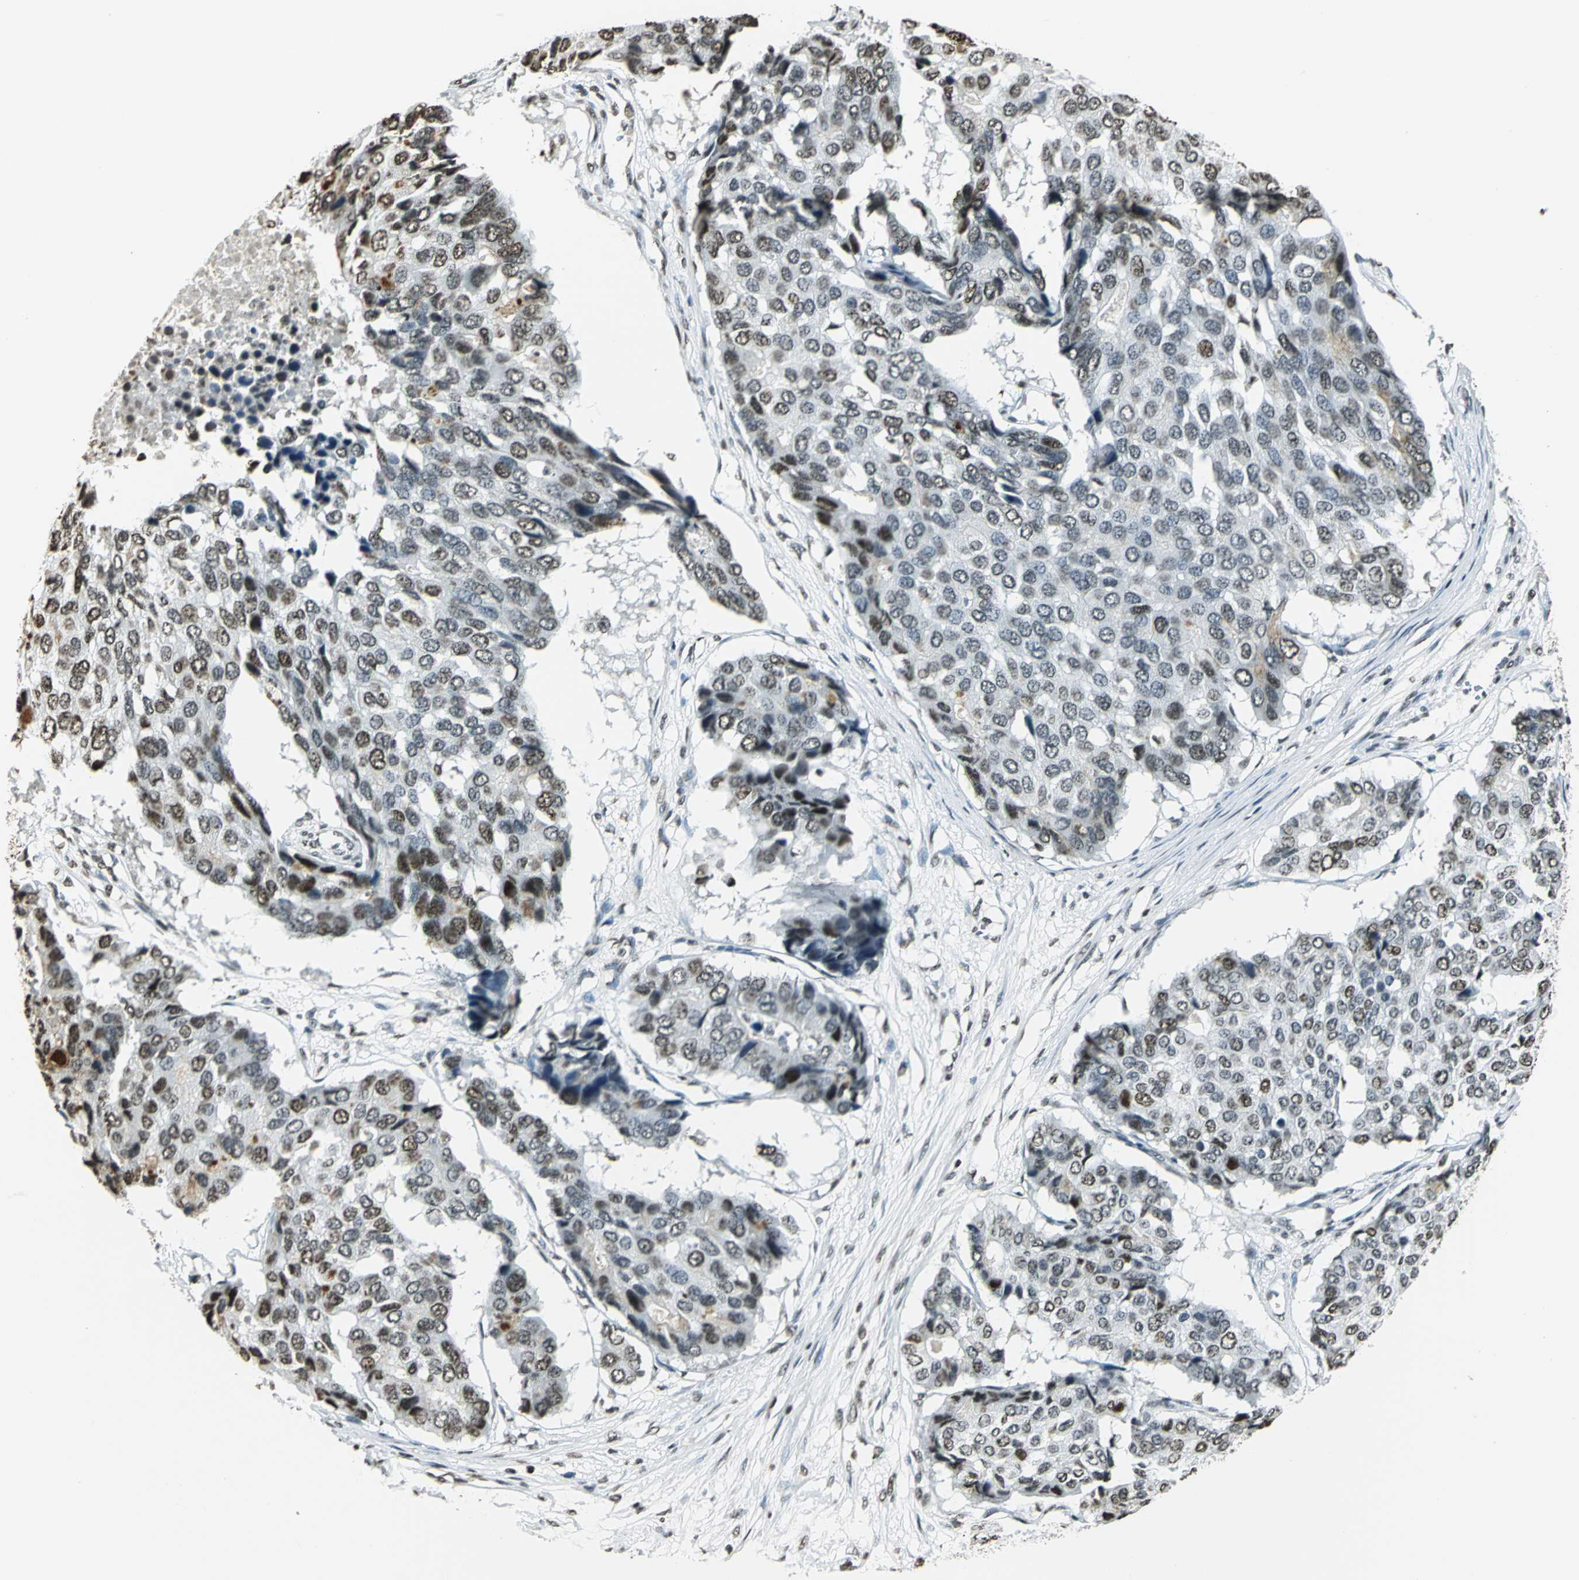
{"staining": {"intensity": "moderate", "quantity": "25%-75%", "location": "nuclear"}, "tissue": "pancreatic cancer", "cell_type": "Tumor cells", "image_type": "cancer", "snomed": [{"axis": "morphology", "description": "Adenocarcinoma, NOS"}, {"axis": "topography", "description": "Pancreas"}], "caption": "This histopathology image reveals immunohistochemistry staining of human pancreatic cancer (adenocarcinoma), with medium moderate nuclear expression in approximately 25%-75% of tumor cells.", "gene": "MCM4", "patient": {"sex": "male", "age": 50}}